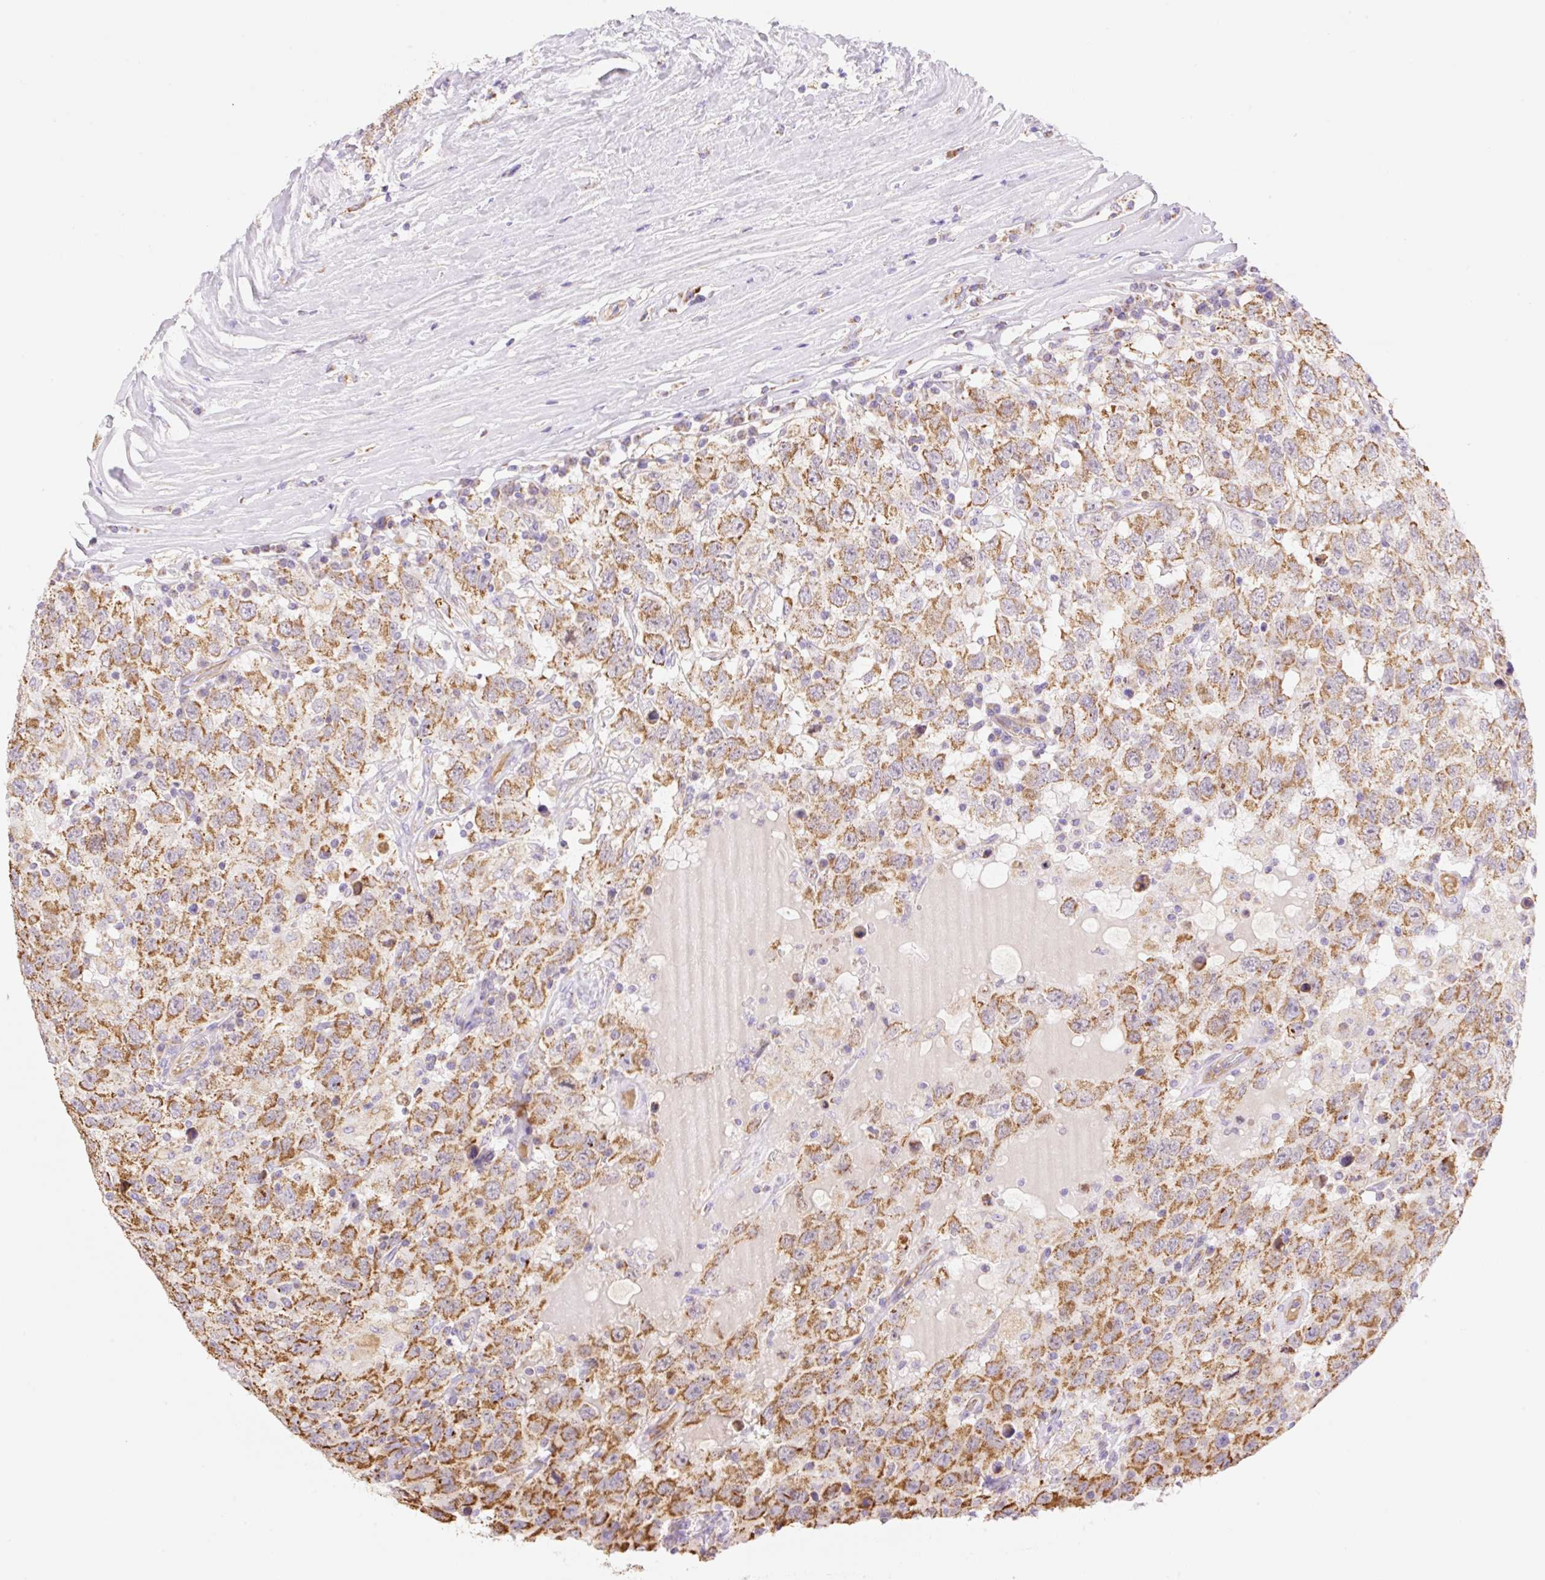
{"staining": {"intensity": "moderate", "quantity": ">75%", "location": "cytoplasmic/membranous"}, "tissue": "testis cancer", "cell_type": "Tumor cells", "image_type": "cancer", "snomed": [{"axis": "morphology", "description": "Seminoma, NOS"}, {"axis": "topography", "description": "Testis"}], "caption": "Protein expression analysis of testis cancer shows moderate cytoplasmic/membranous staining in approximately >75% of tumor cells. Nuclei are stained in blue.", "gene": "ESAM", "patient": {"sex": "male", "age": 41}}